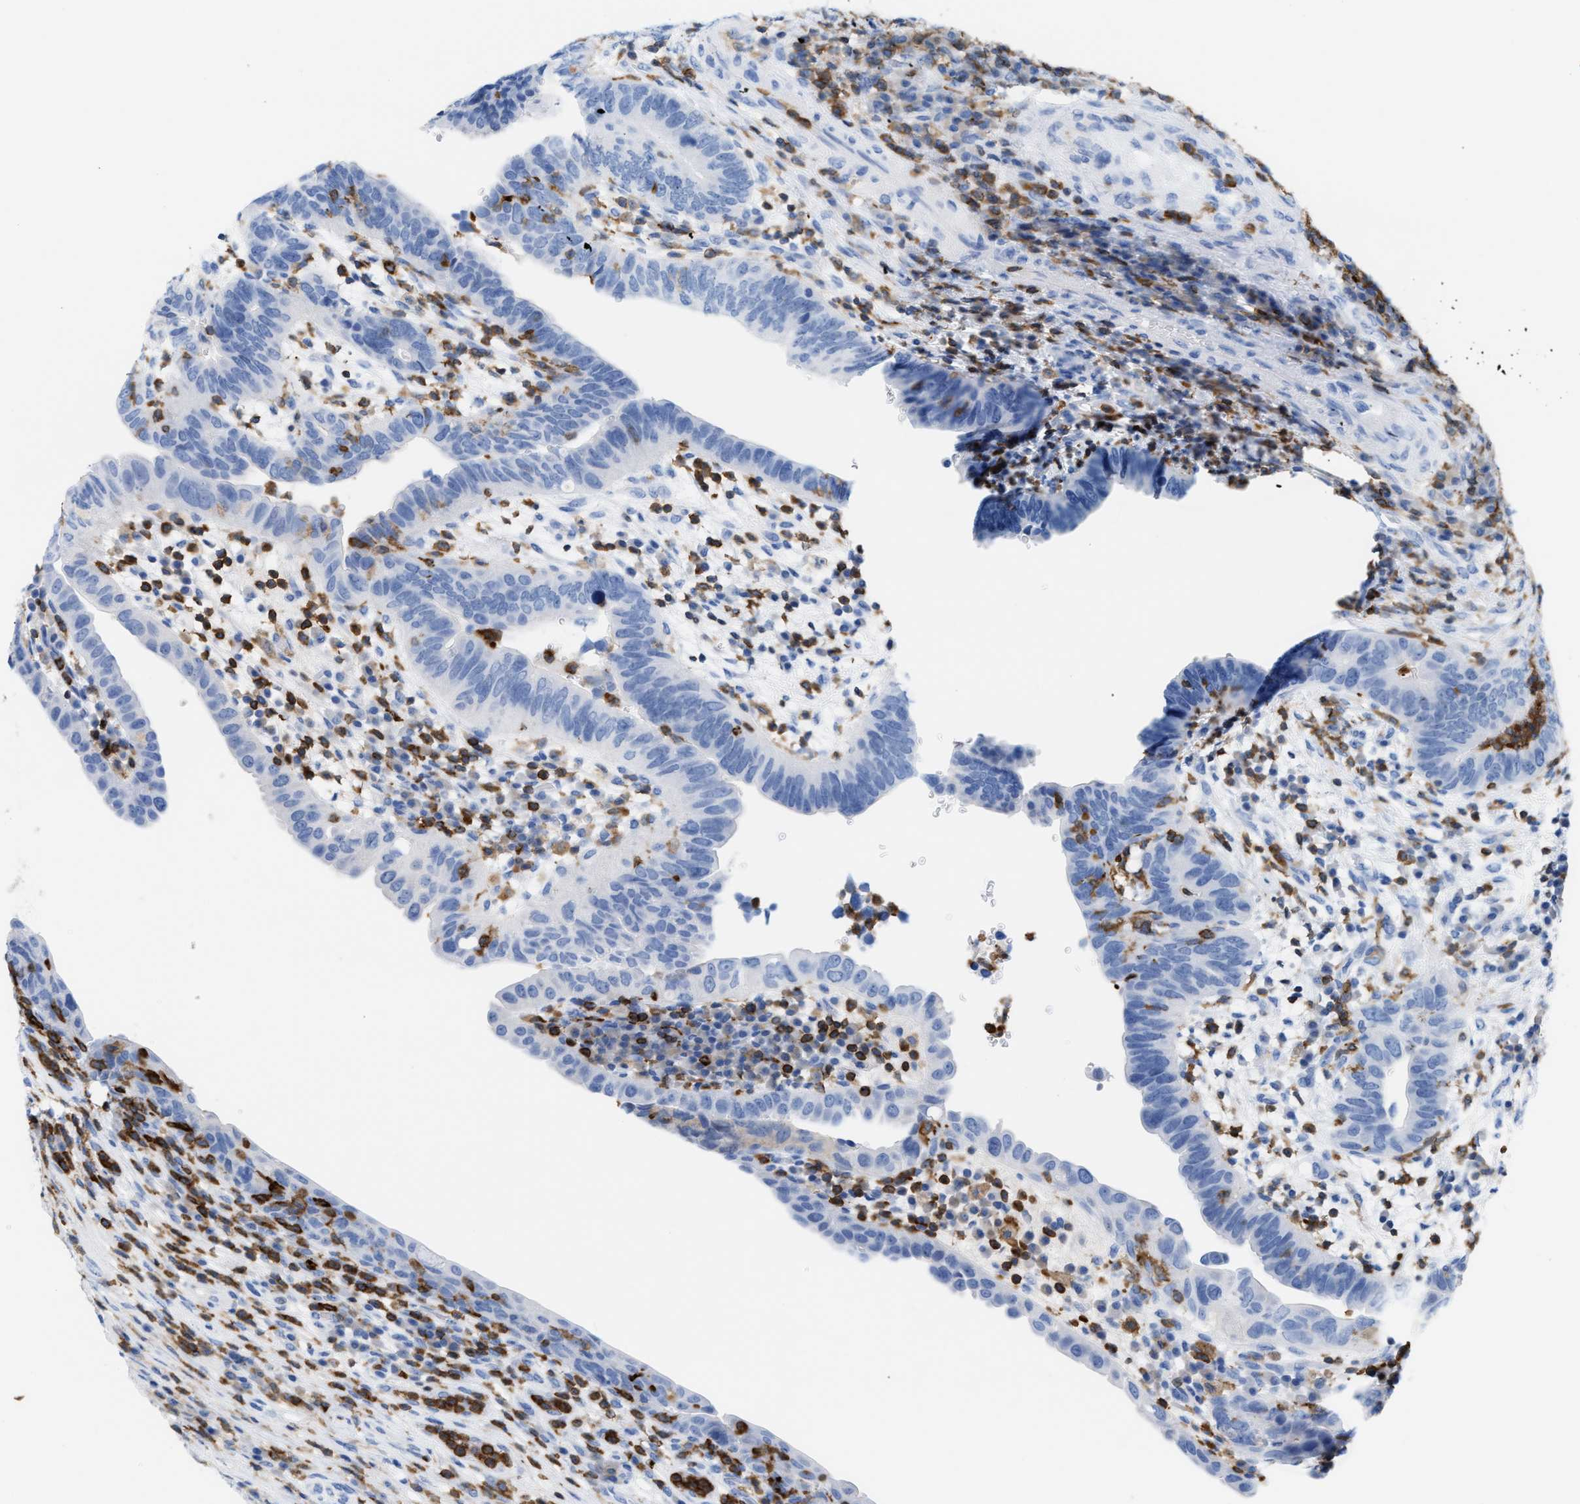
{"staining": {"intensity": "negative", "quantity": "none", "location": "none"}, "tissue": "urothelial cancer", "cell_type": "Tumor cells", "image_type": "cancer", "snomed": [{"axis": "morphology", "description": "Urothelial carcinoma, High grade"}, {"axis": "topography", "description": "Urinary bladder"}], "caption": "IHC of human urothelial cancer exhibits no staining in tumor cells.", "gene": "LCP1", "patient": {"sex": "female", "age": 82}}